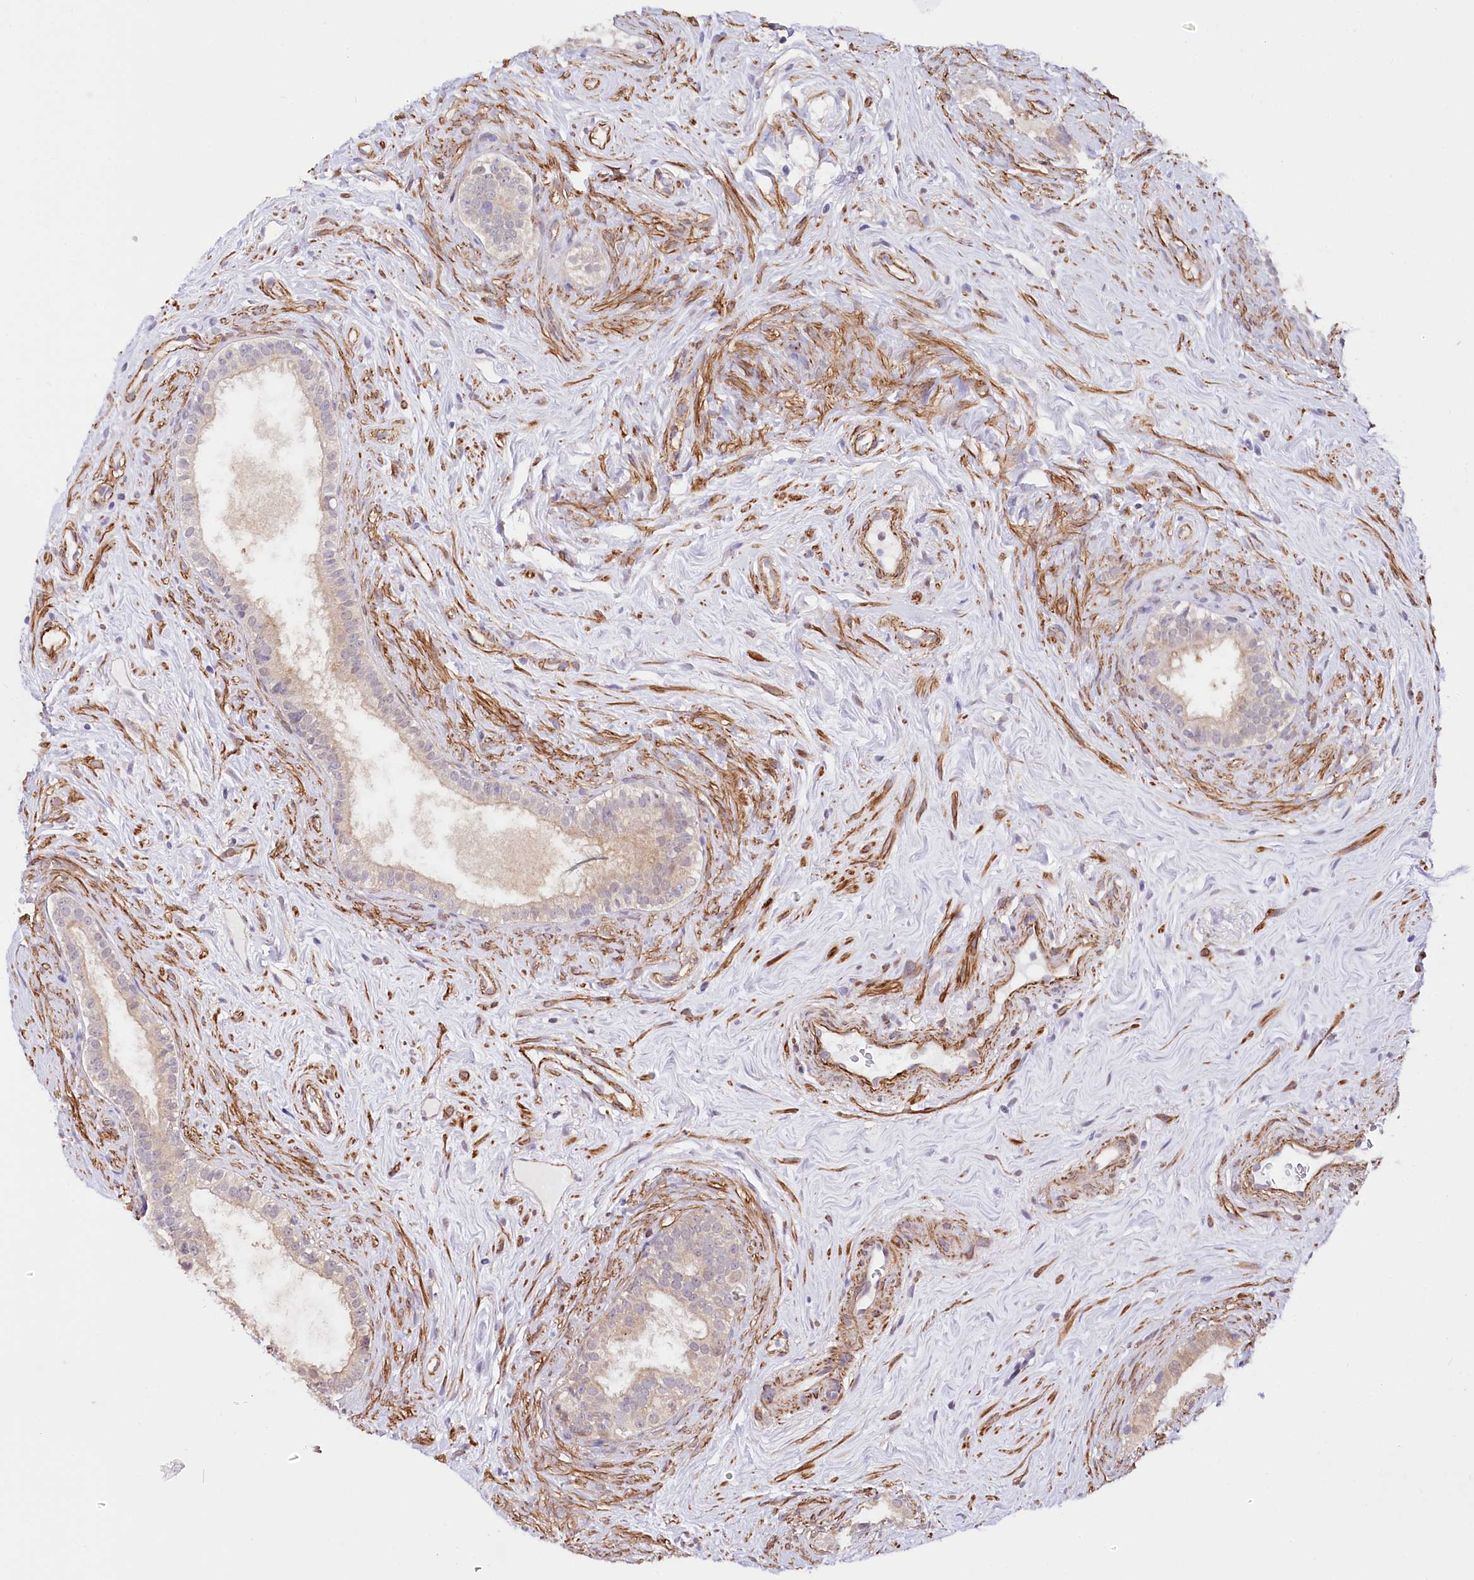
{"staining": {"intensity": "weak", "quantity": "25%-75%", "location": "nuclear"}, "tissue": "epididymis", "cell_type": "Glandular cells", "image_type": "normal", "snomed": [{"axis": "morphology", "description": "Normal tissue, NOS"}, {"axis": "topography", "description": "Epididymis"}], "caption": "Immunohistochemistry (IHC) of unremarkable epididymis reveals low levels of weak nuclear staining in about 25%-75% of glandular cells. (IHC, brightfield microscopy, high magnification).", "gene": "PPP2R5B", "patient": {"sex": "male", "age": 84}}